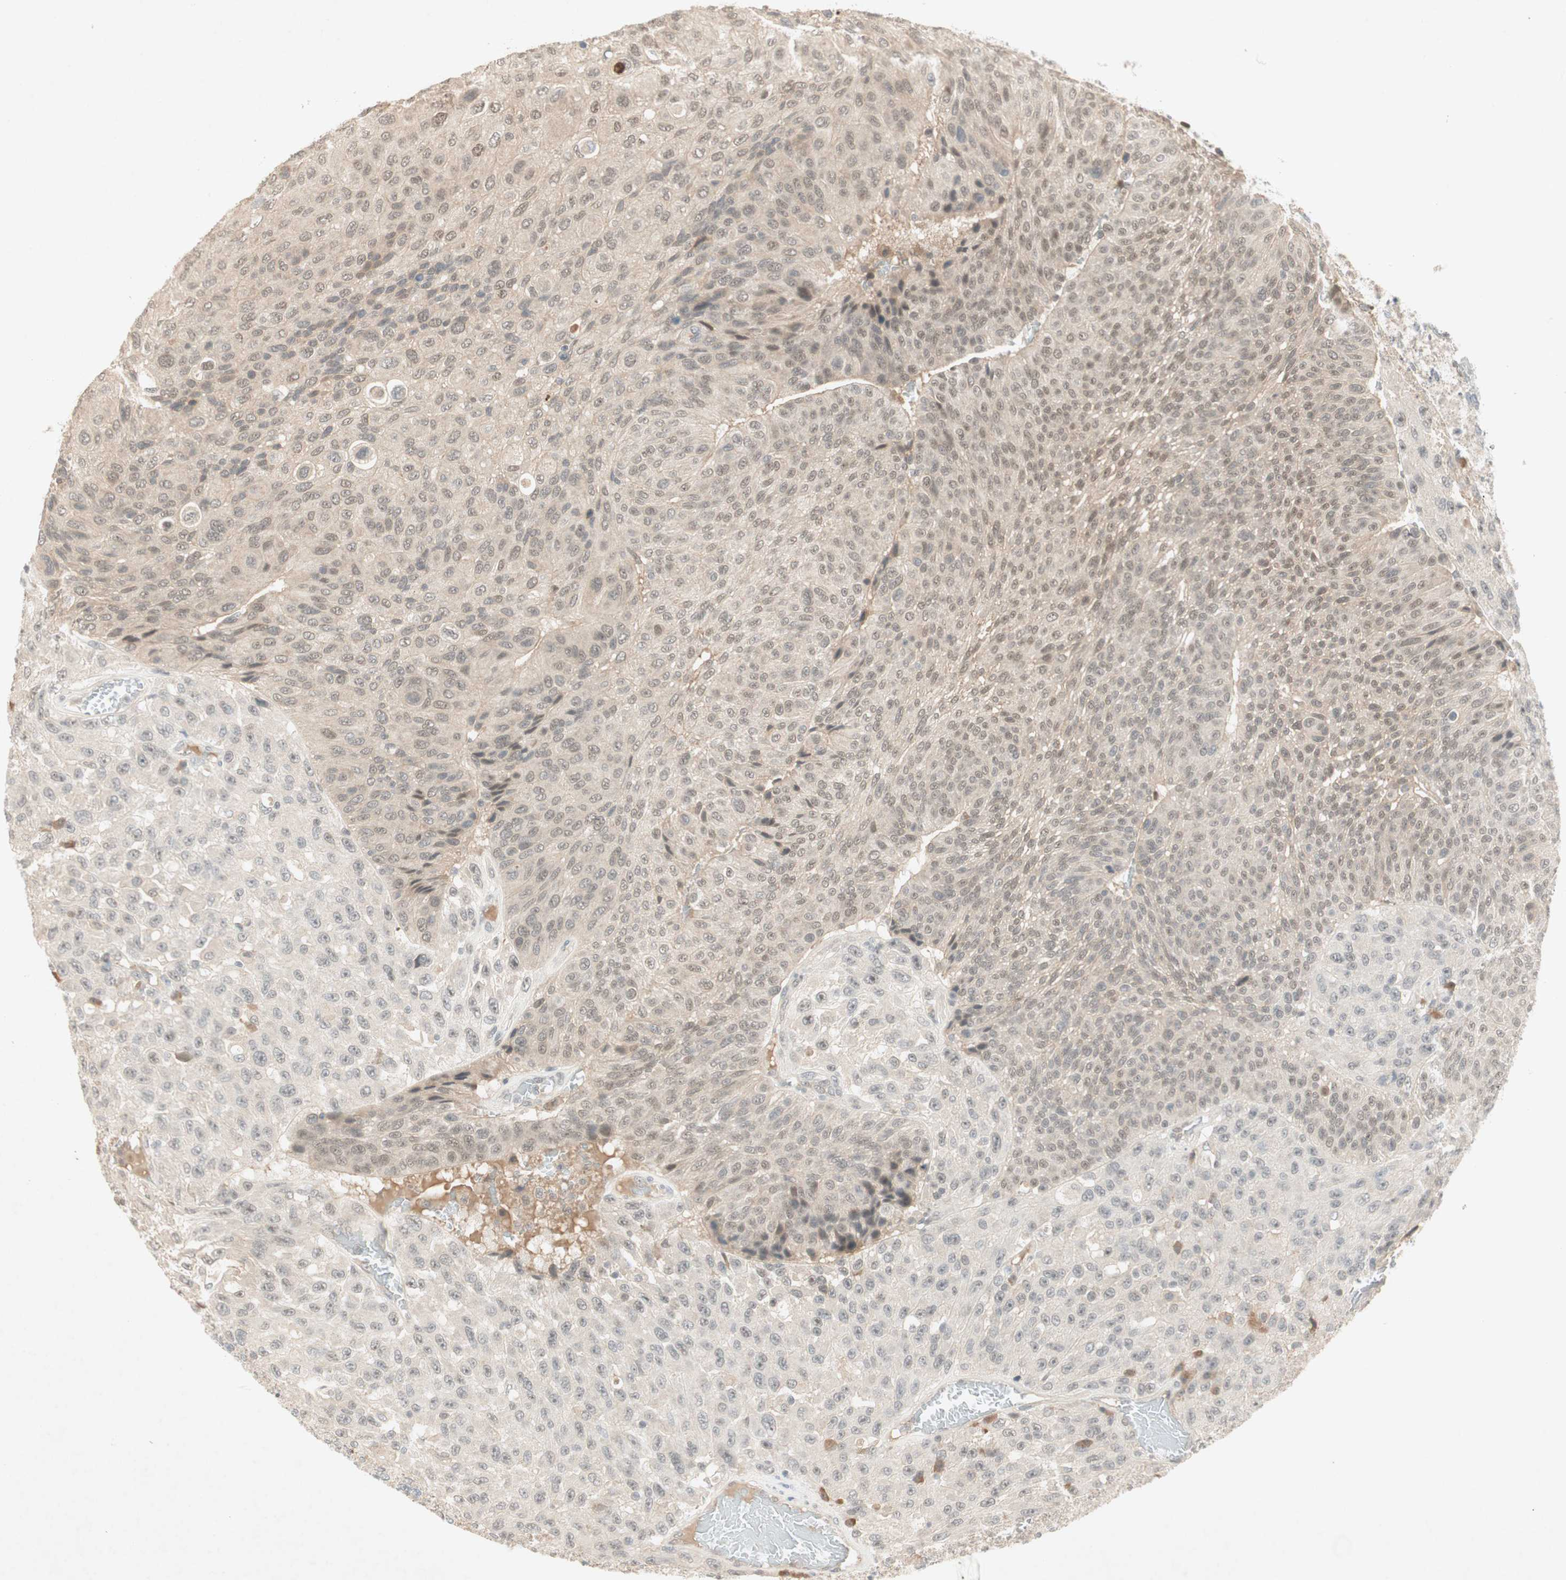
{"staining": {"intensity": "weak", "quantity": ">75%", "location": "cytoplasmic/membranous,nuclear"}, "tissue": "urothelial cancer", "cell_type": "Tumor cells", "image_type": "cancer", "snomed": [{"axis": "morphology", "description": "Urothelial carcinoma, High grade"}, {"axis": "topography", "description": "Urinary bladder"}], "caption": "A brown stain labels weak cytoplasmic/membranous and nuclear positivity of a protein in urothelial carcinoma (high-grade) tumor cells. The staining is performed using DAB (3,3'-diaminobenzidine) brown chromogen to label protein expression. The nuclei are counter-stained blue using hematoxylin.", "gene": "RNGTT", "patient": {"sex": "male", "age": 66}}